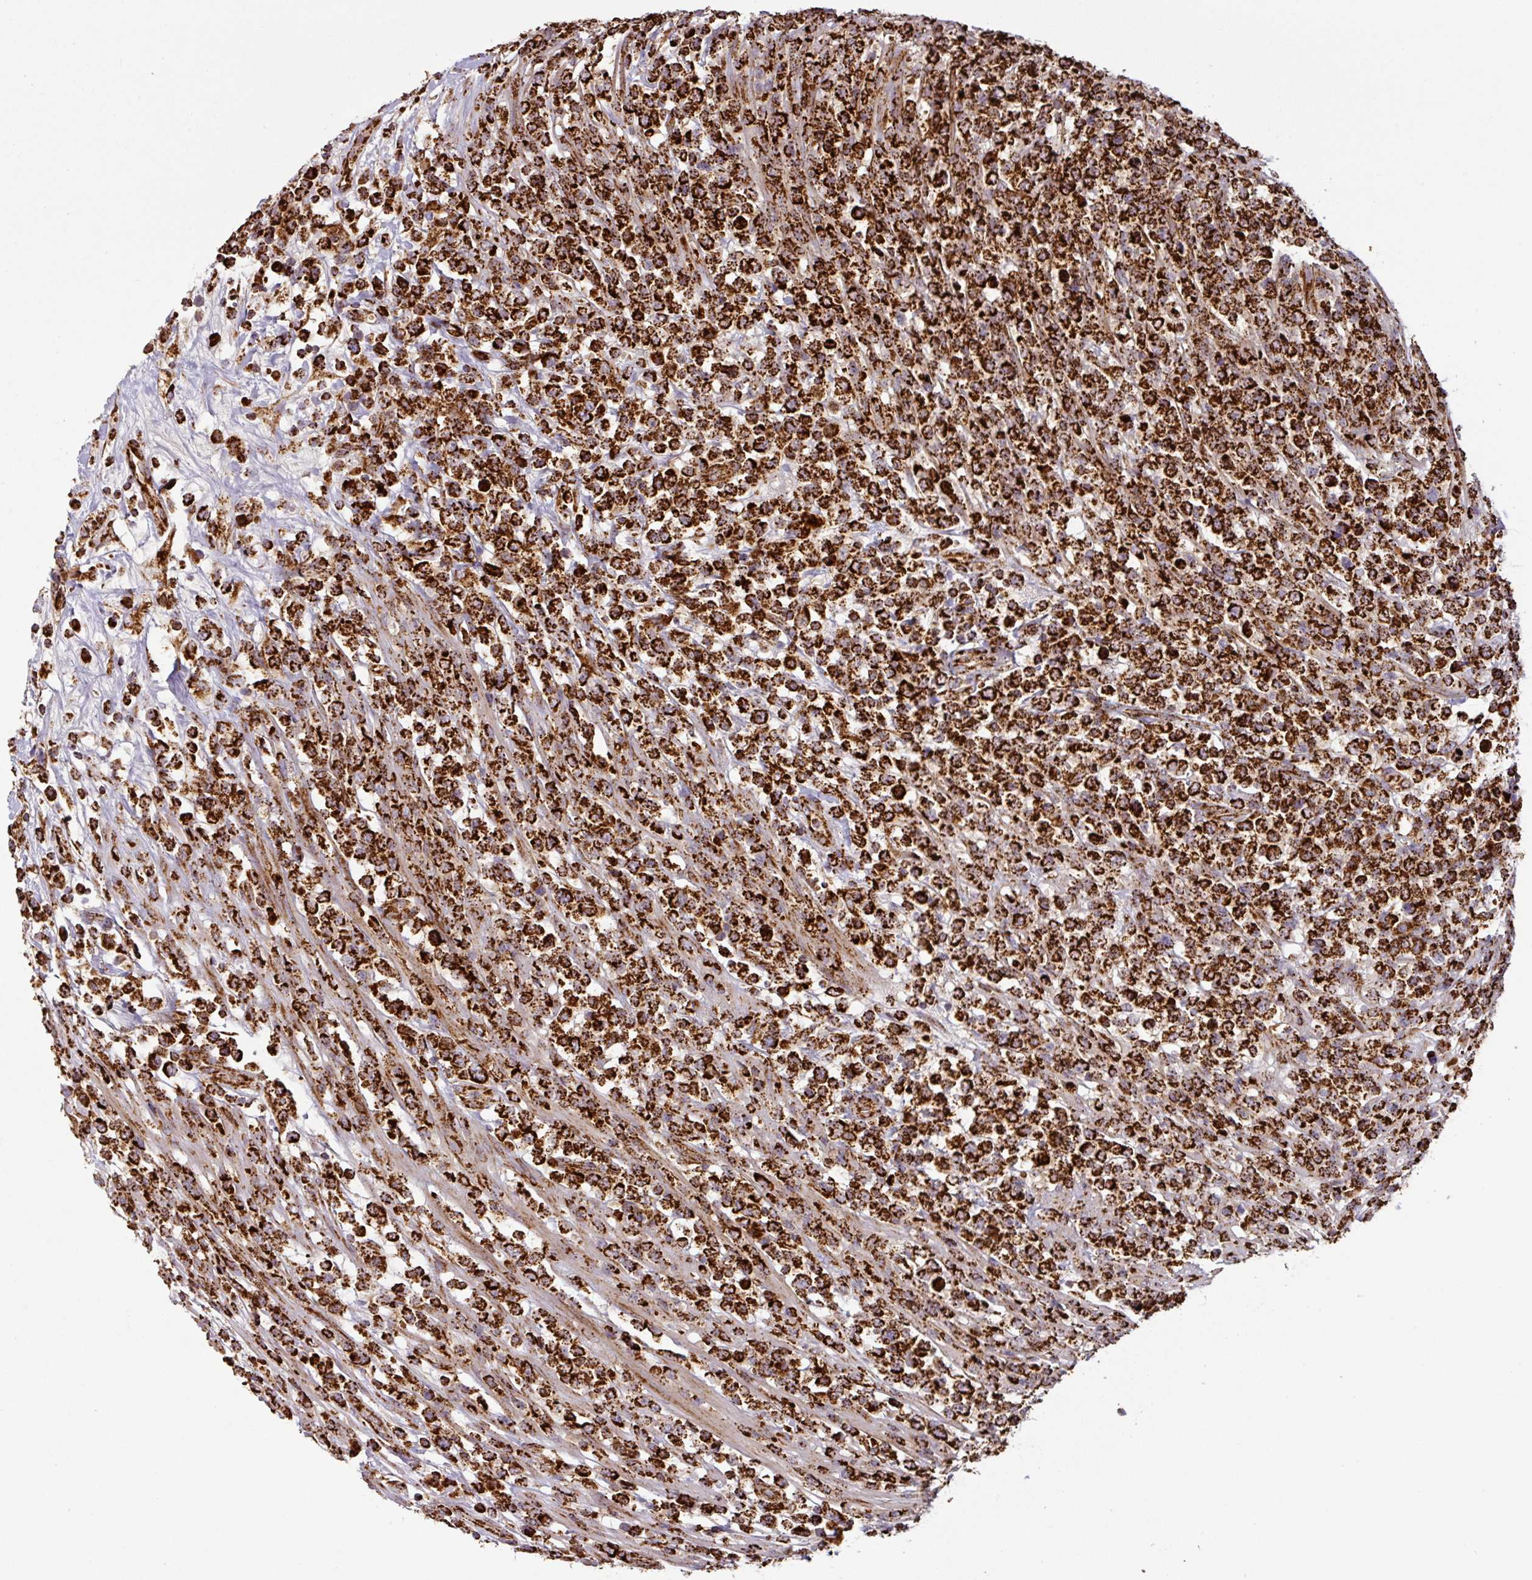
{"staining": {"intensity": "strong", "quantity": ">75%", "location": "cytoplasmic/membranous"}, "tissue": "lymphoma", "cell_type": "Tumor cells", "image_type": "cancer", "snomed": [{"axis": "morphology", "description": "Malignant lymphoma, non-Hodgkin's type, High grade"}, {"axis": "topography", "description": "Colon"}], "caption": "Immunohistochemistry staining of lymphoma, which shows high levels of strong cytoplasmic/membranous expression in approximately >75% of tumor cells indicating strong cytoplasmic/membranous protein staining. The staining was performed using DAB (3,3'-diaminobenzidine) (brown) for protein detection and nuclei were counterstained in hematoxylin (blue).", "gene": "TRAP1", "patient": {"sex": "female", "age": 53}}